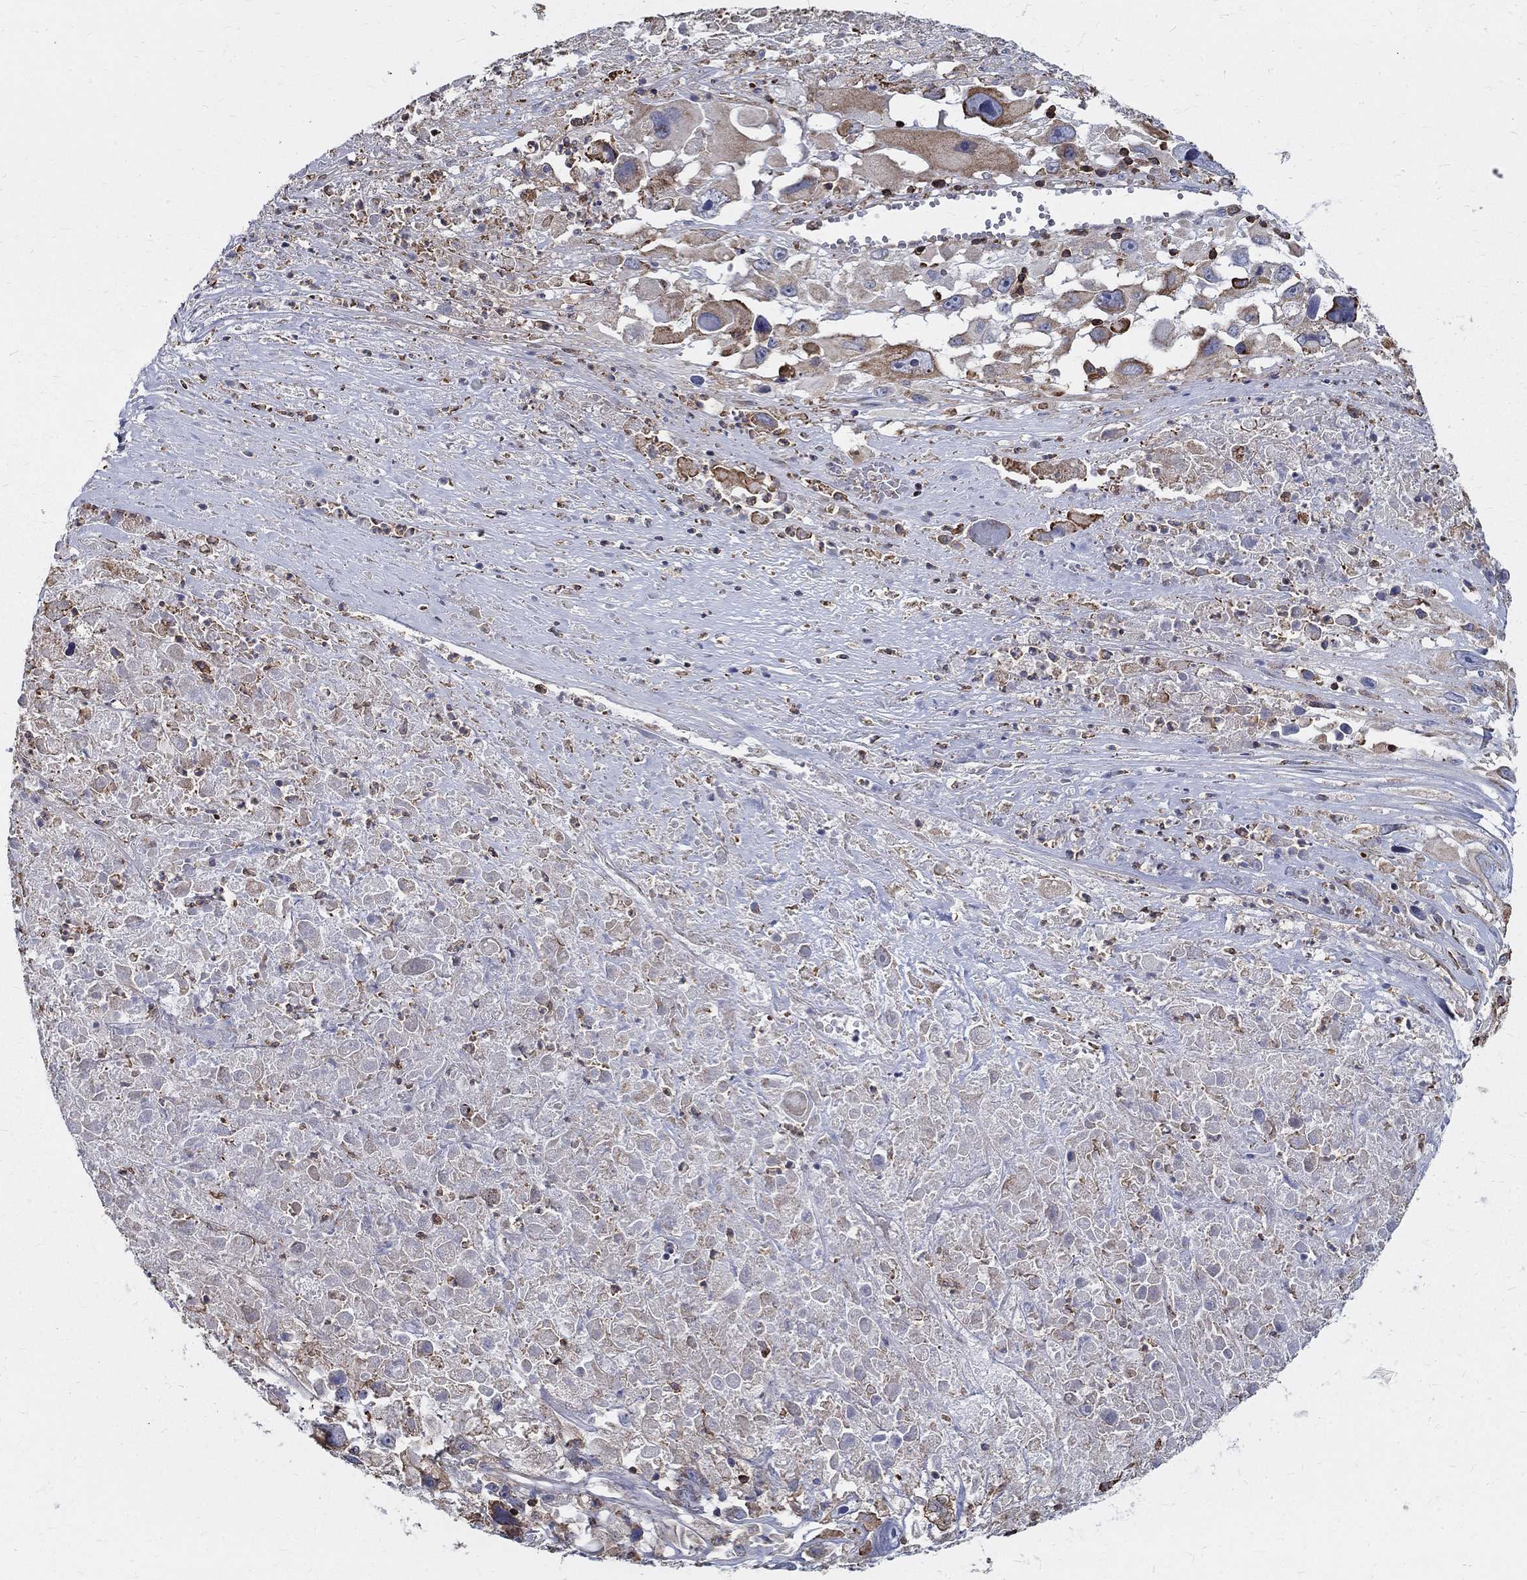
{"staining": {"intensity": "weak", "quantity": "<25%", "location": "cytoplasmic/membranous"}, "tissue": "melanoma", "cell_type": "Tumor cells", "image_type": "cancer", "snomed": [{"axis": "morphology", "description": "Malignant melanoma, Metastatic site"}, {"axis": "topography", "description": "Lymph node"}], "caption": "A high-resolution image shows immunohistochemistry (IHC) staining of malignant melanoma (metastatic site), which shows no significant positivity in tumor cells.", "gene": "AGAP2", "patient": {"sex": "male", "age": 50}}